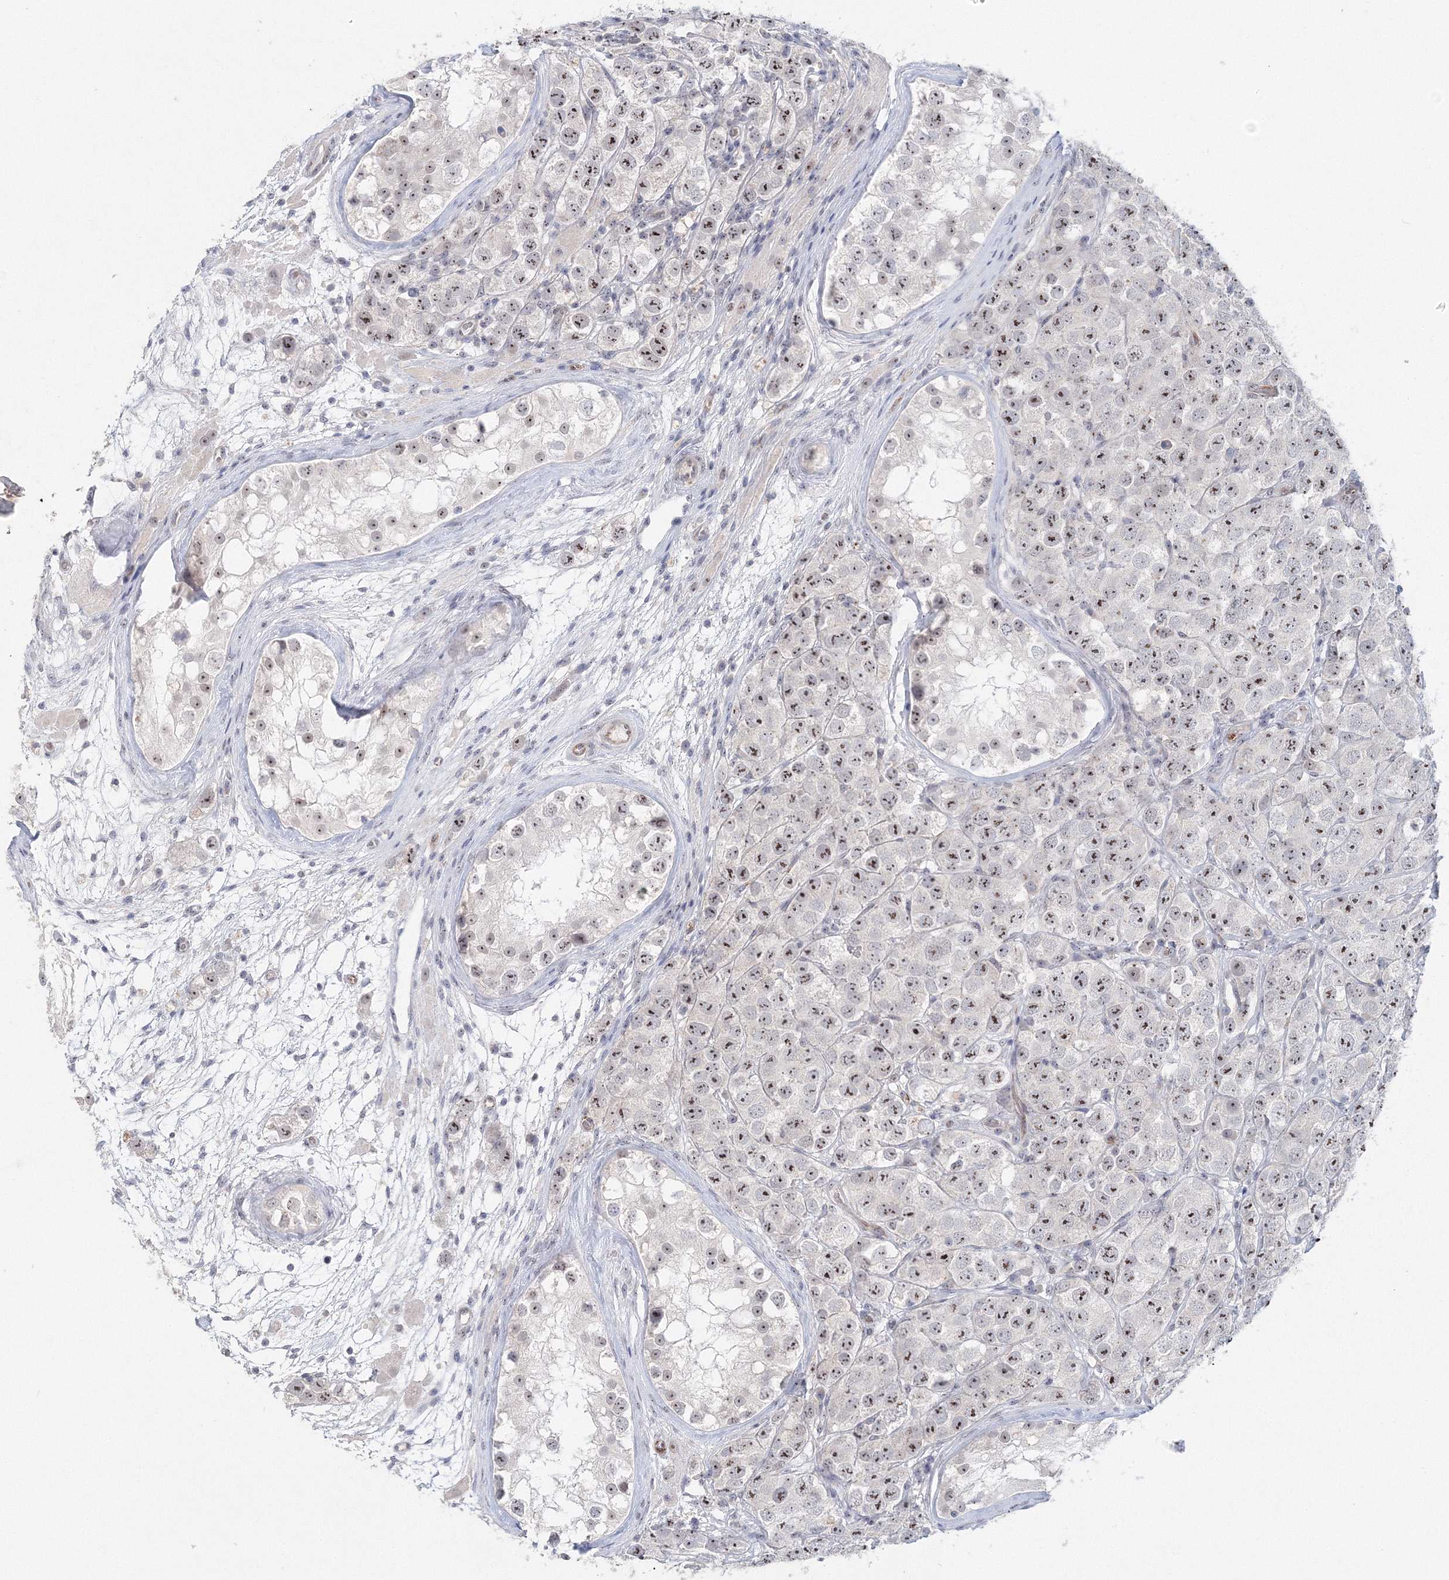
{"staining": {"intensity": "moderate", "quantity": ">75%", "location": "nuclear"}, "tissue": "testis cancer", "cell_type": "Tumor cells", "image_type": "cancer", "snomed": [{"axis": "morphology", "description": "Seminoma, NOS"}, {"axis": "topography", "description": "Testis"}], "caption": "The photomicrograph shows a brown stain indicating the presence of a protein in the nuclear of tumor cells in testis cancer.", "gene": "SIRT7", "patient": {"sex": "male", "age": 28}}